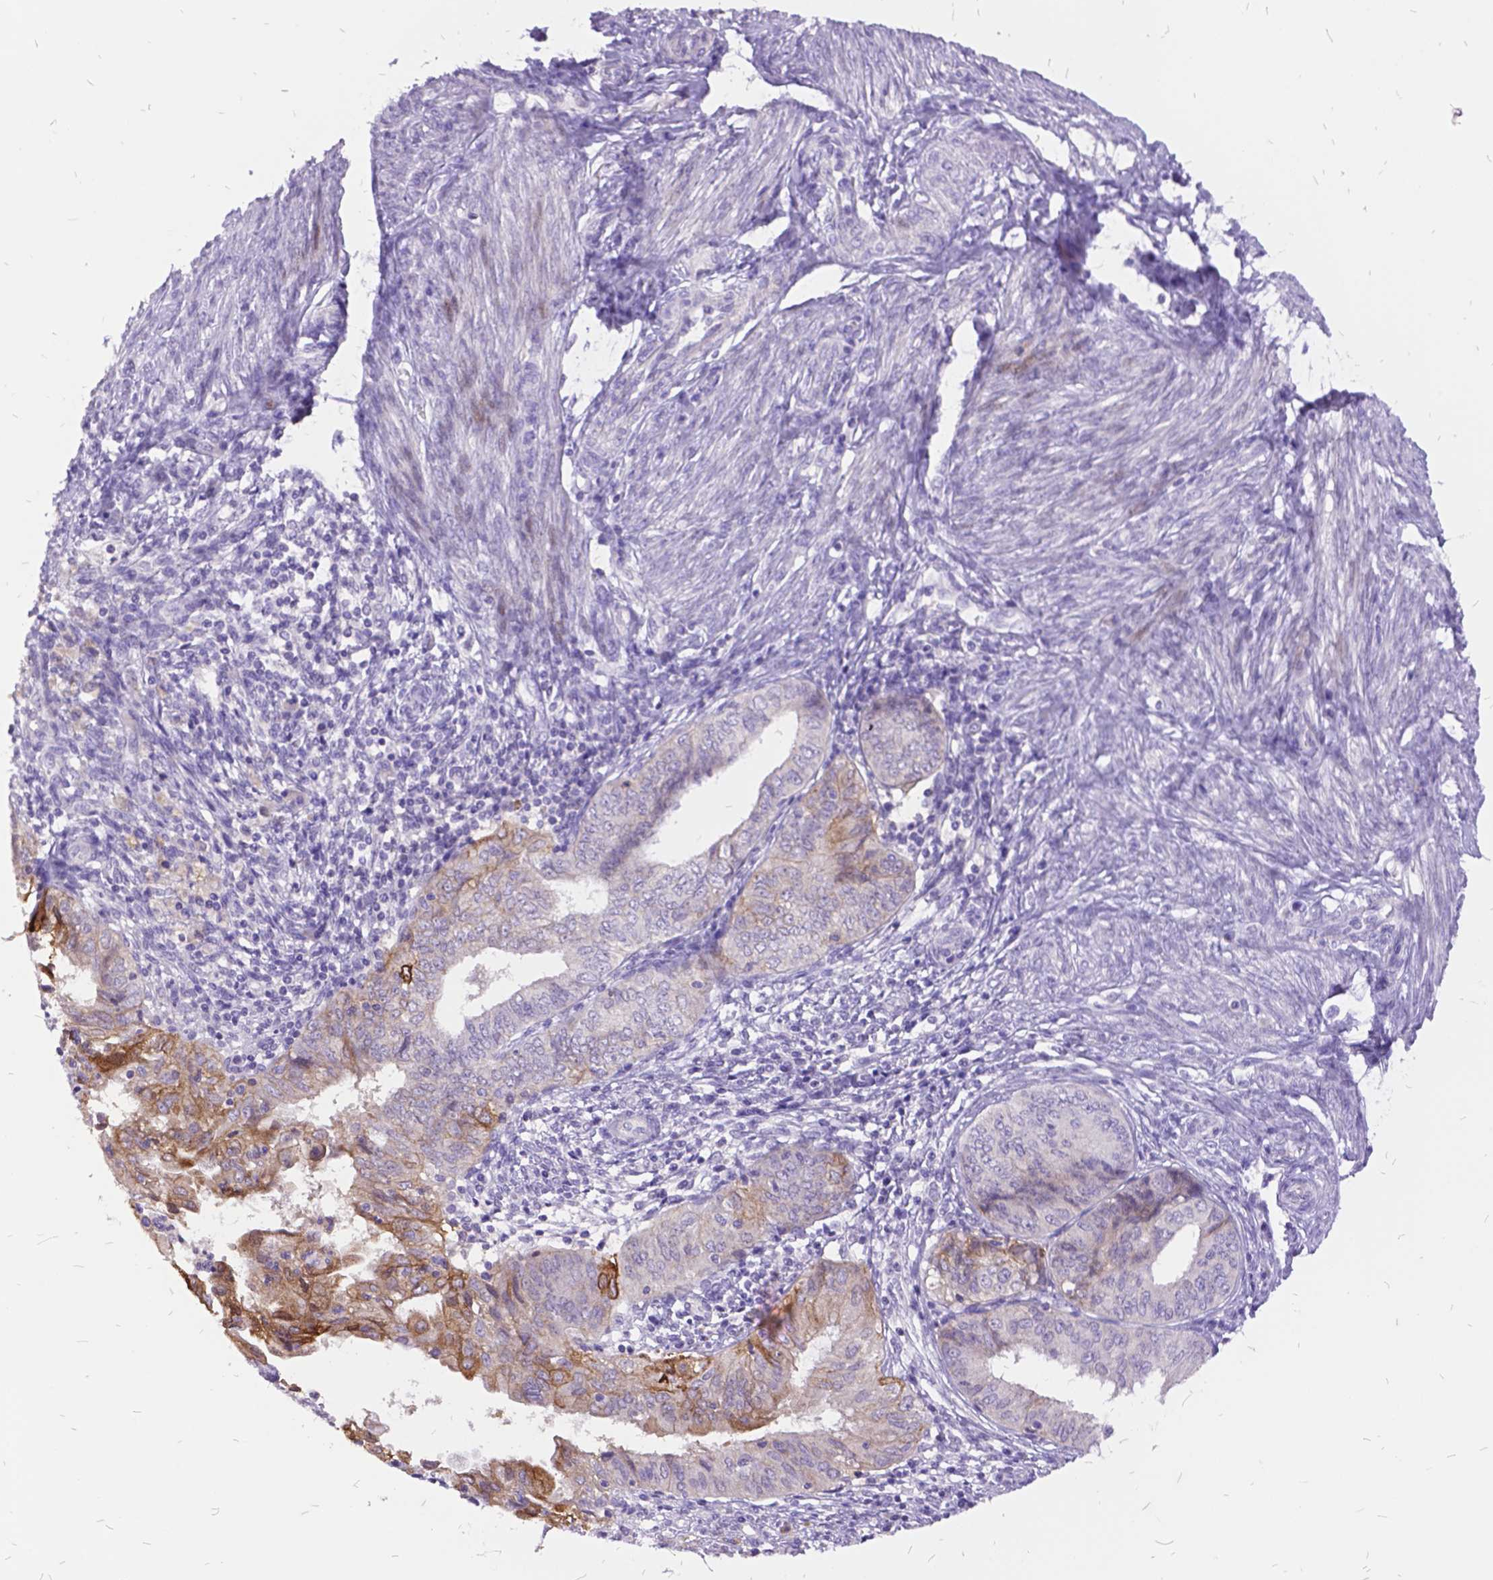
{"staining": {"intensity": "moderate", "quantity": "25%-75%", "location": "cytoplasmic/membranous"}, "tissue": "endometrial cancer", "cell_type": "Tumor cells", "image_type": "cancer", "snomed": [{"axis": "morphology", "description": "Adenocarcinoma, NOS"}, {"axis": "topography", "description": "Endometrium"}], "caption": "Immunohistochemistry (IHC) of adenocarcinoma (endometrial) reveals medium levels of moderate cytoplasmic/membranous staining in about 25%-75% of tumor cells.", "gene": "ITGB6", "patient": {"sex": "female", "age": 68}}